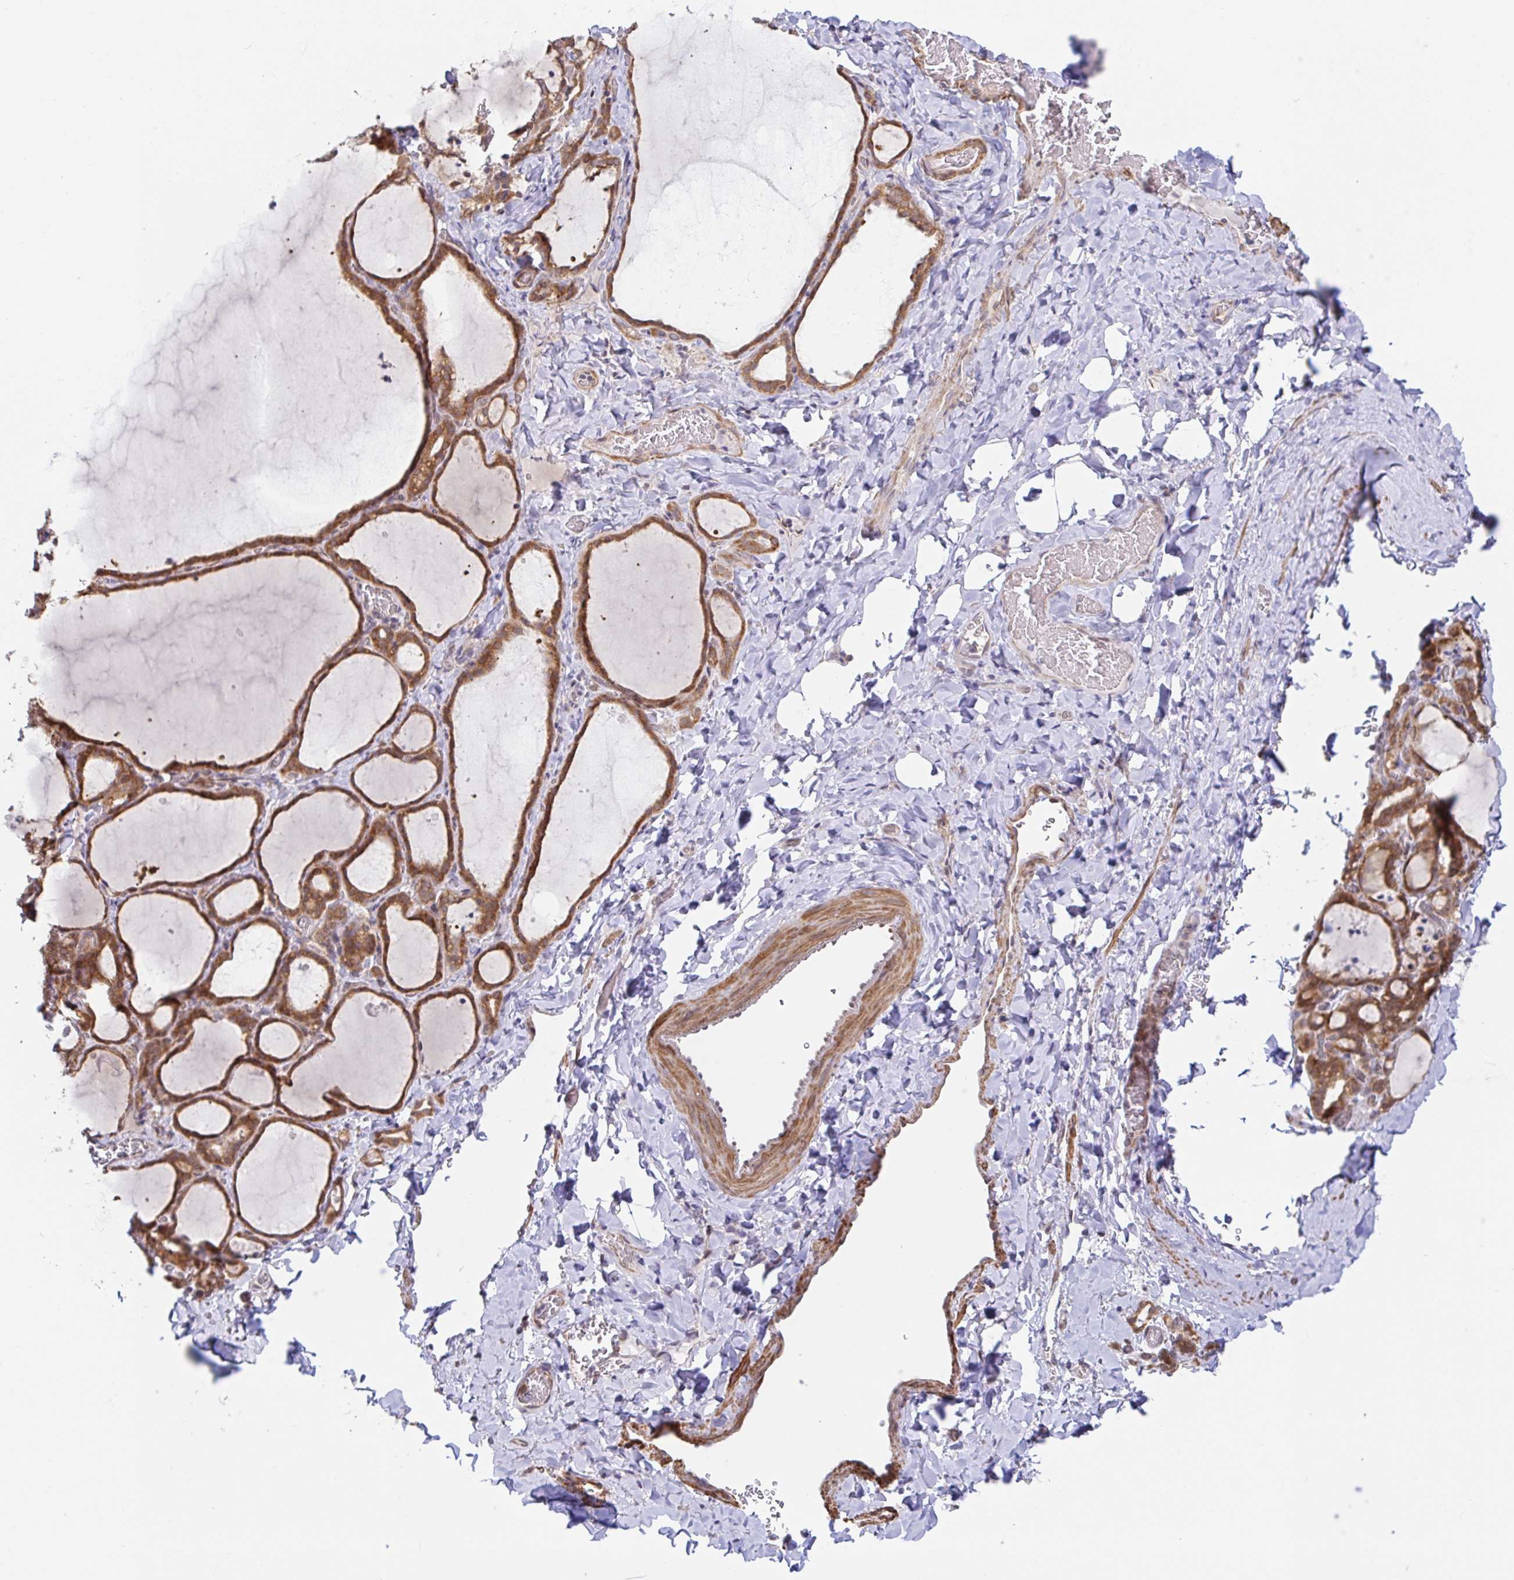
{"staining": {"intensity": "moderate", "quantity": ">75%", "location": "cytoplasmic/membranous"}, "tissue": "thyroid gland", "cell_type": "Glandular cells", "image_type": "normal", "snomed": [{"axis": "morphology", "description": "Normal tissue, NOS"}, {"axis": "topography", "description": "Thyroid gland"}], "caption": "This image shows normal thyroid gland stained with IHC to label a protein in brown. The cytoplasmic/membranous of glandular cells show moderate positivity for the protein. Nuclei are counter-stained blue.", "gene": "LARP1", "patient": {"sex": "female", "age": 22}}